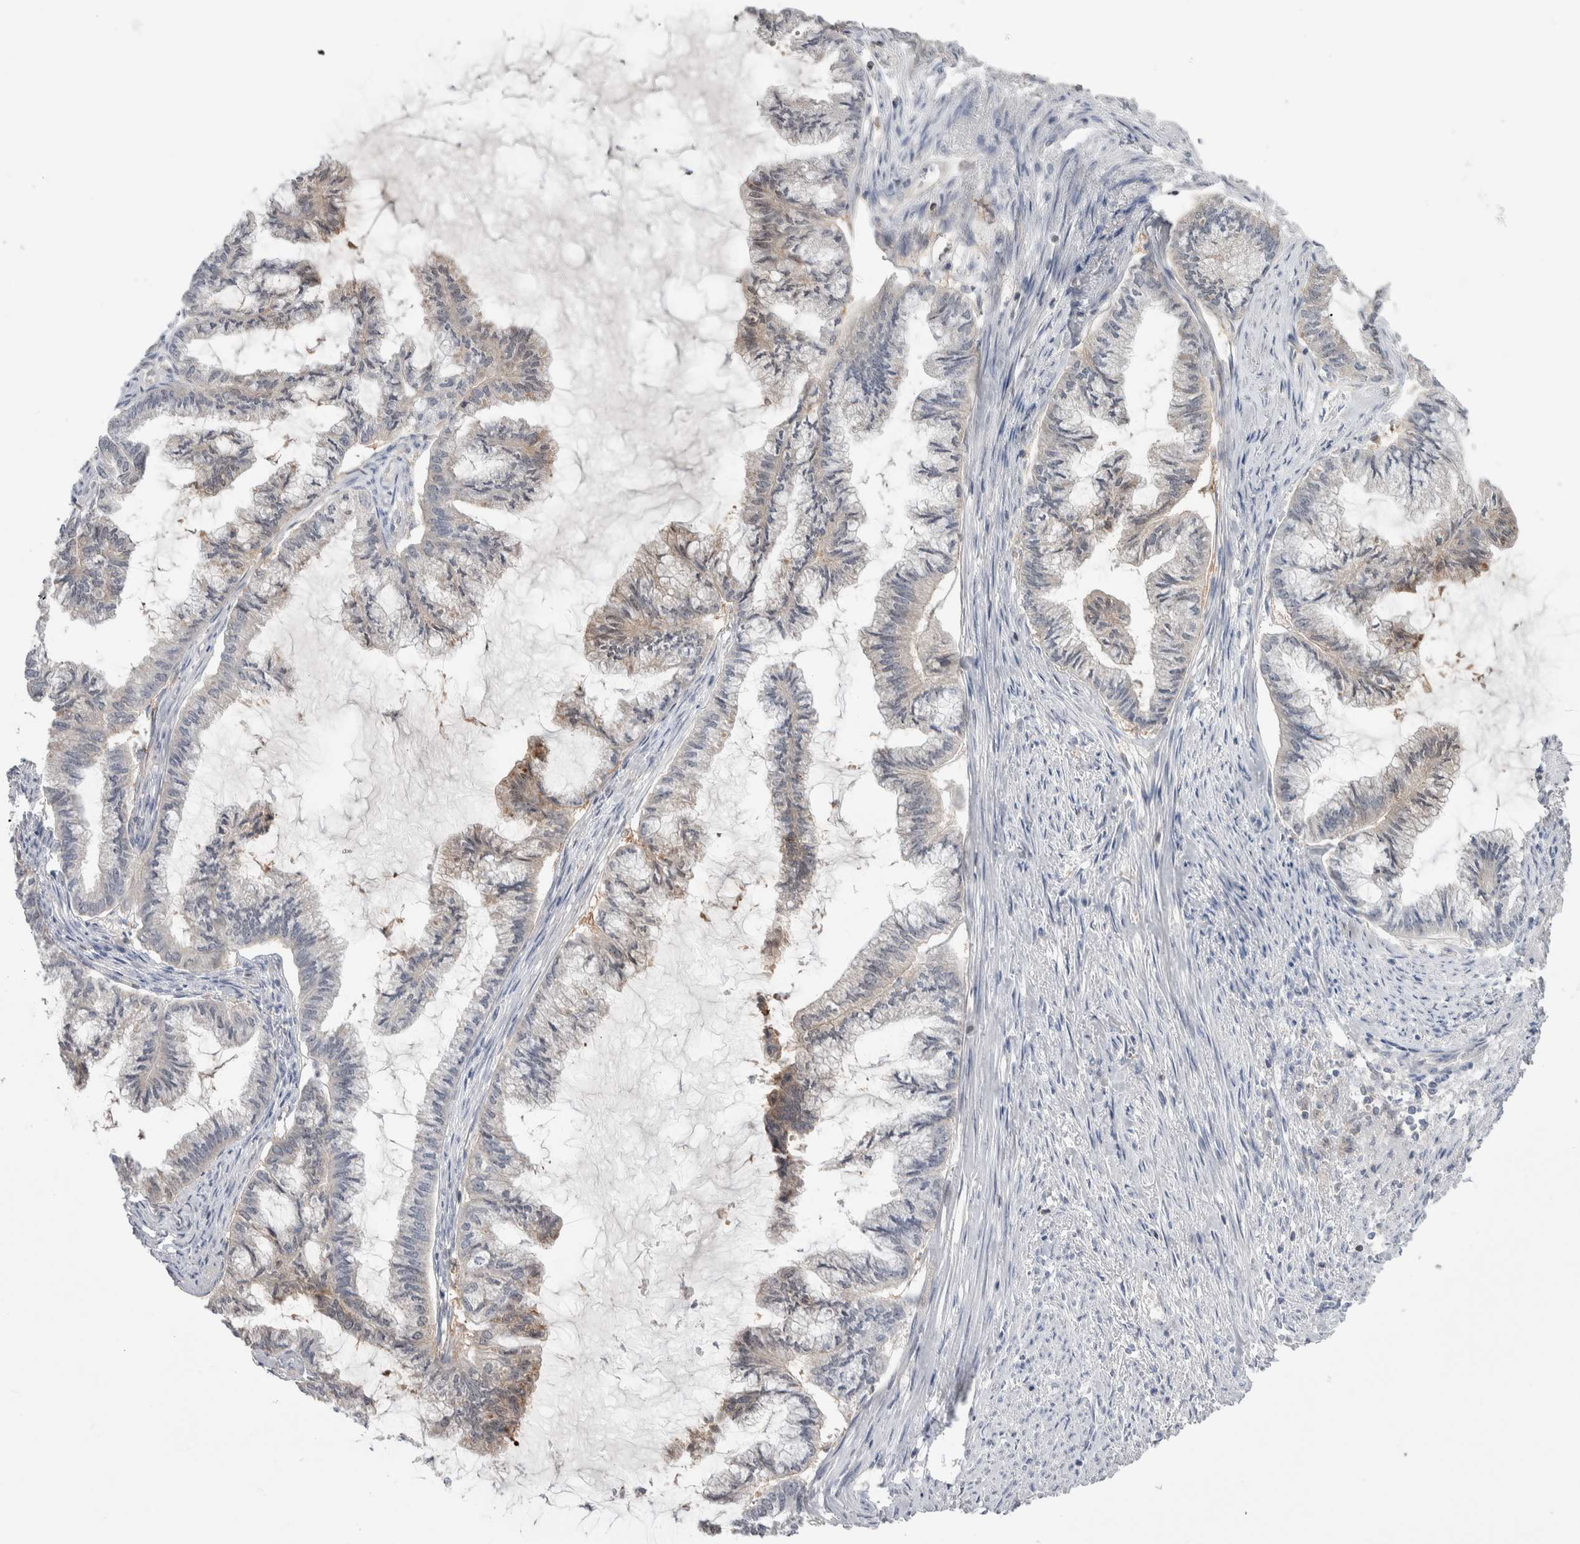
{"staining": {"intensity": "weak", "quantity": "<25%", "location": "cytoplasmic/membranous"}, "tissue": "endometrial cancer", "cell_type": "Tumor cells", "image_type": "cancer", "snomed": [{"axis": "morphology", "description": "Adenocarcinoma, NOS"}, {"axis": "topography", "description": "Endometrium"}], "caption": "DAB immunohistochemical staining of endometrial cancer (adenocarcinoma) demonstrates no significant expression in tumor cells.", "gene": "HTATIP2", "patient": {"sex": "female", "age": 86}}